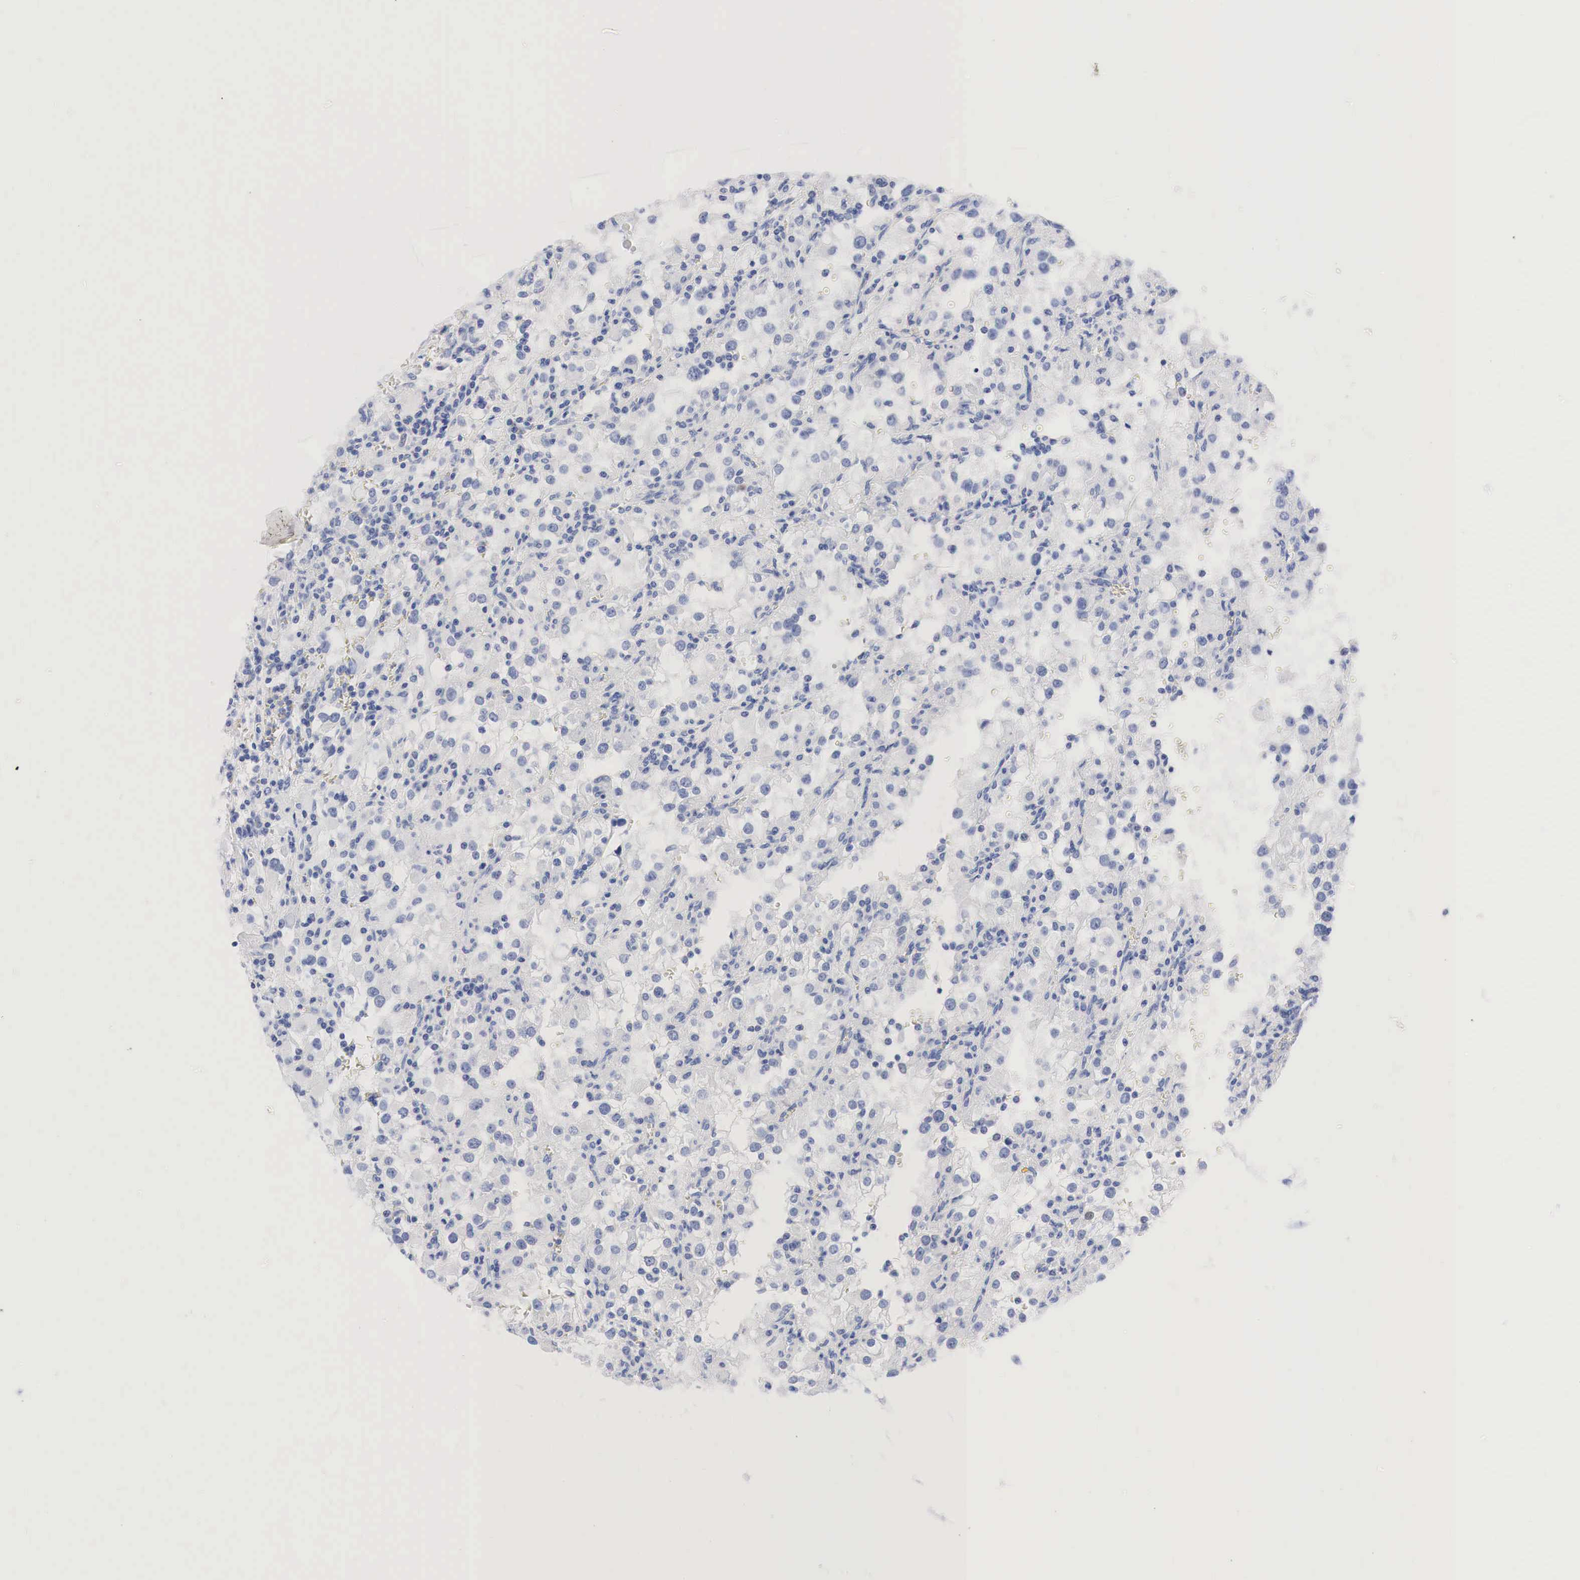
{"staining": {"intensity": "negative", "quantity": "none", "location": "none"}, "tissue": "renal cancer", "cell_type": "Tumor cells", "image_type": "cancer", "snomed": [{"axis": "morphology", "description": "Adenocarcinoma, NOS"}, {"axis": "topography", "description": "Kidney"}], "caption": "The image demonstrates no staining of tumor cells in renal cancer (adenocarcinoma).", "gene": "NKX2-1", "patient": {"sex": "female", "age": 52}}